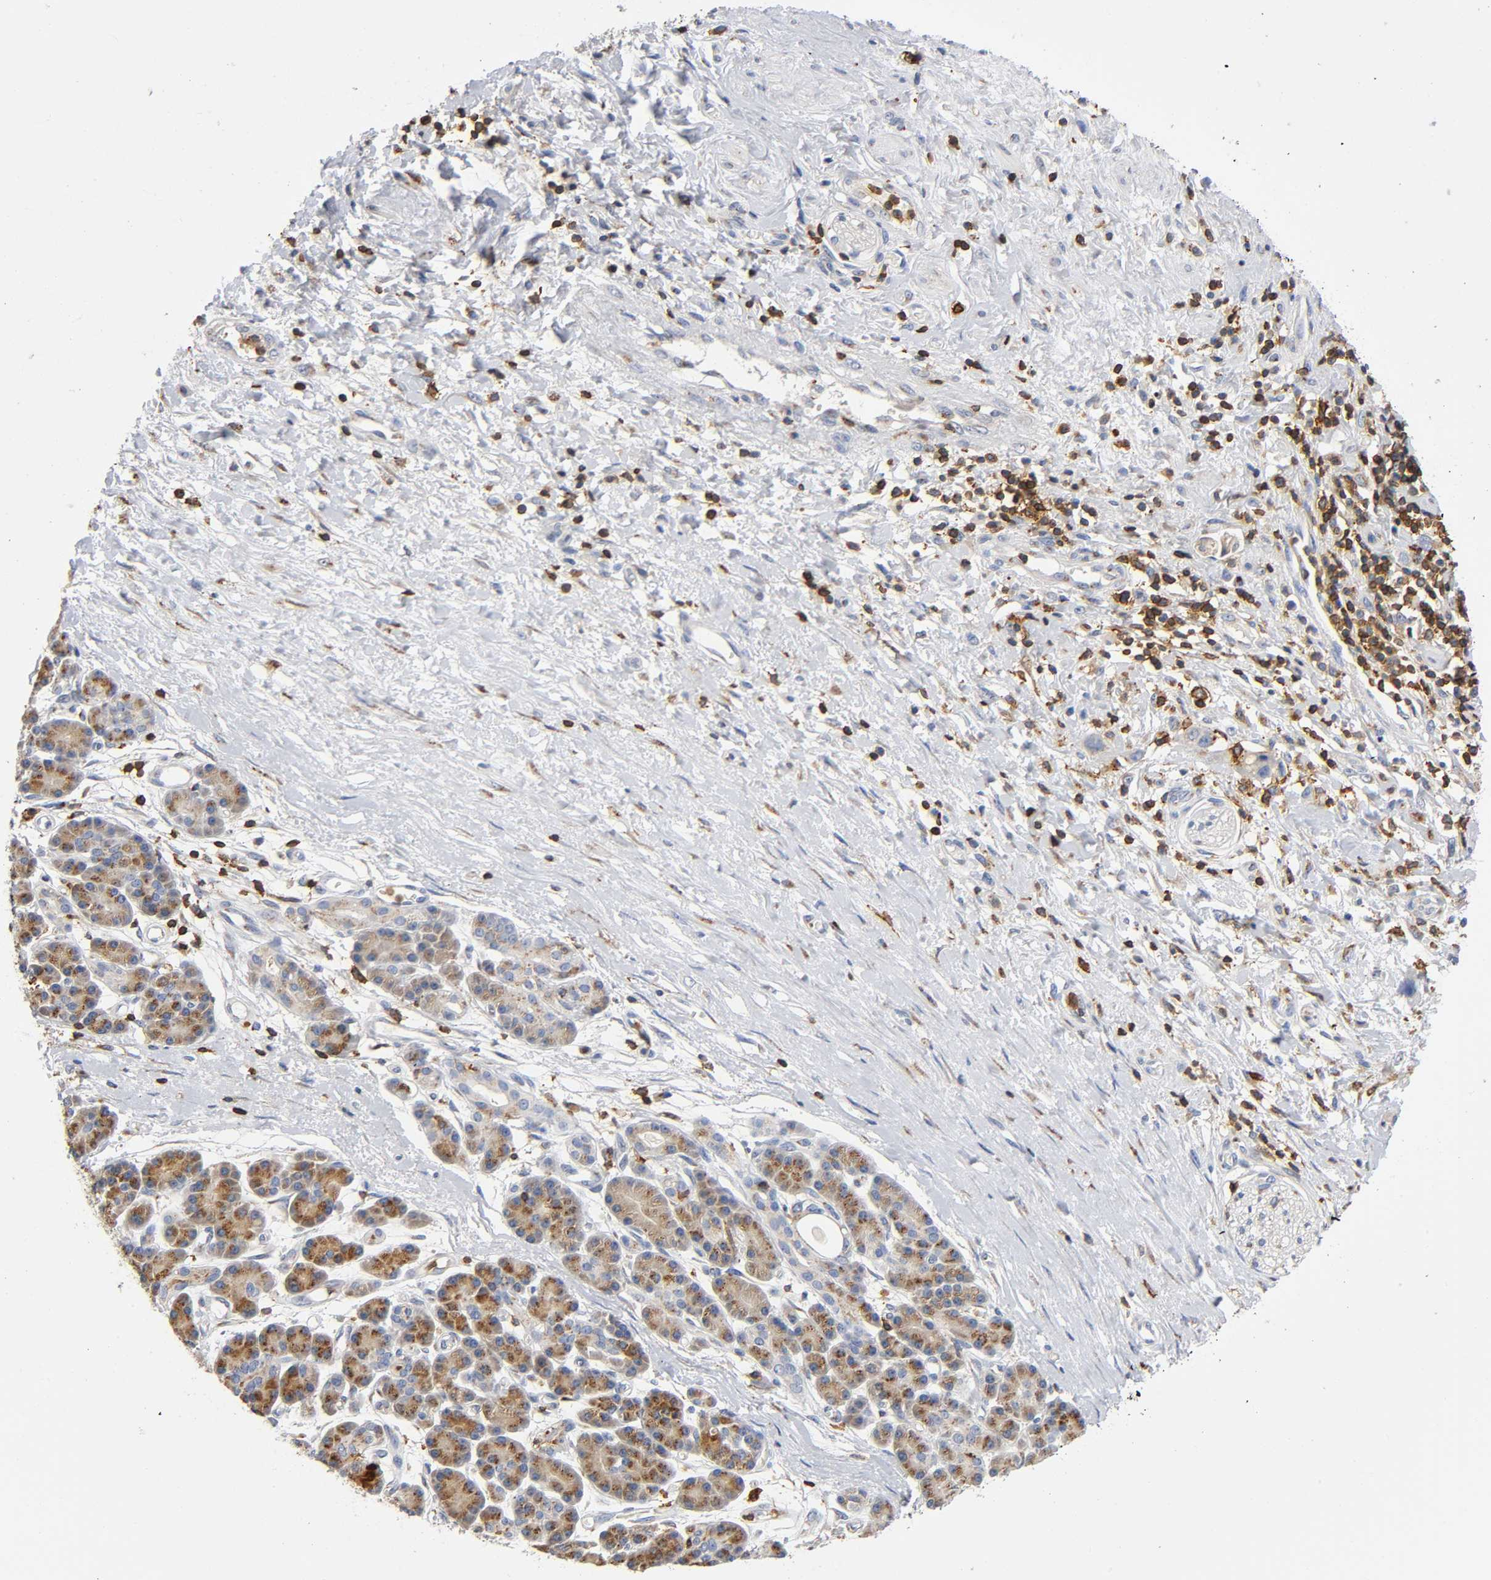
{"staining": {"intensity": "weak", "quantity": "<25%", "location": "cytoplasmic/membranous"}, "tissue": "pancreatic cancer", "cell_type": "Tumor cells", "image_type": "cancer", "snomed": [{"axis": "morphology", "description": "Adenocarcinoma, NOS"}, {"axis": "topography", "description": "Pancreas"}], "caption": "Immunohistochemistry of pancreatic cancer (adenocarcinoma) reveals no positivity in tumor cells.", "gene": "CAPN10", "patient": {"sex": "female", "age": 60}}